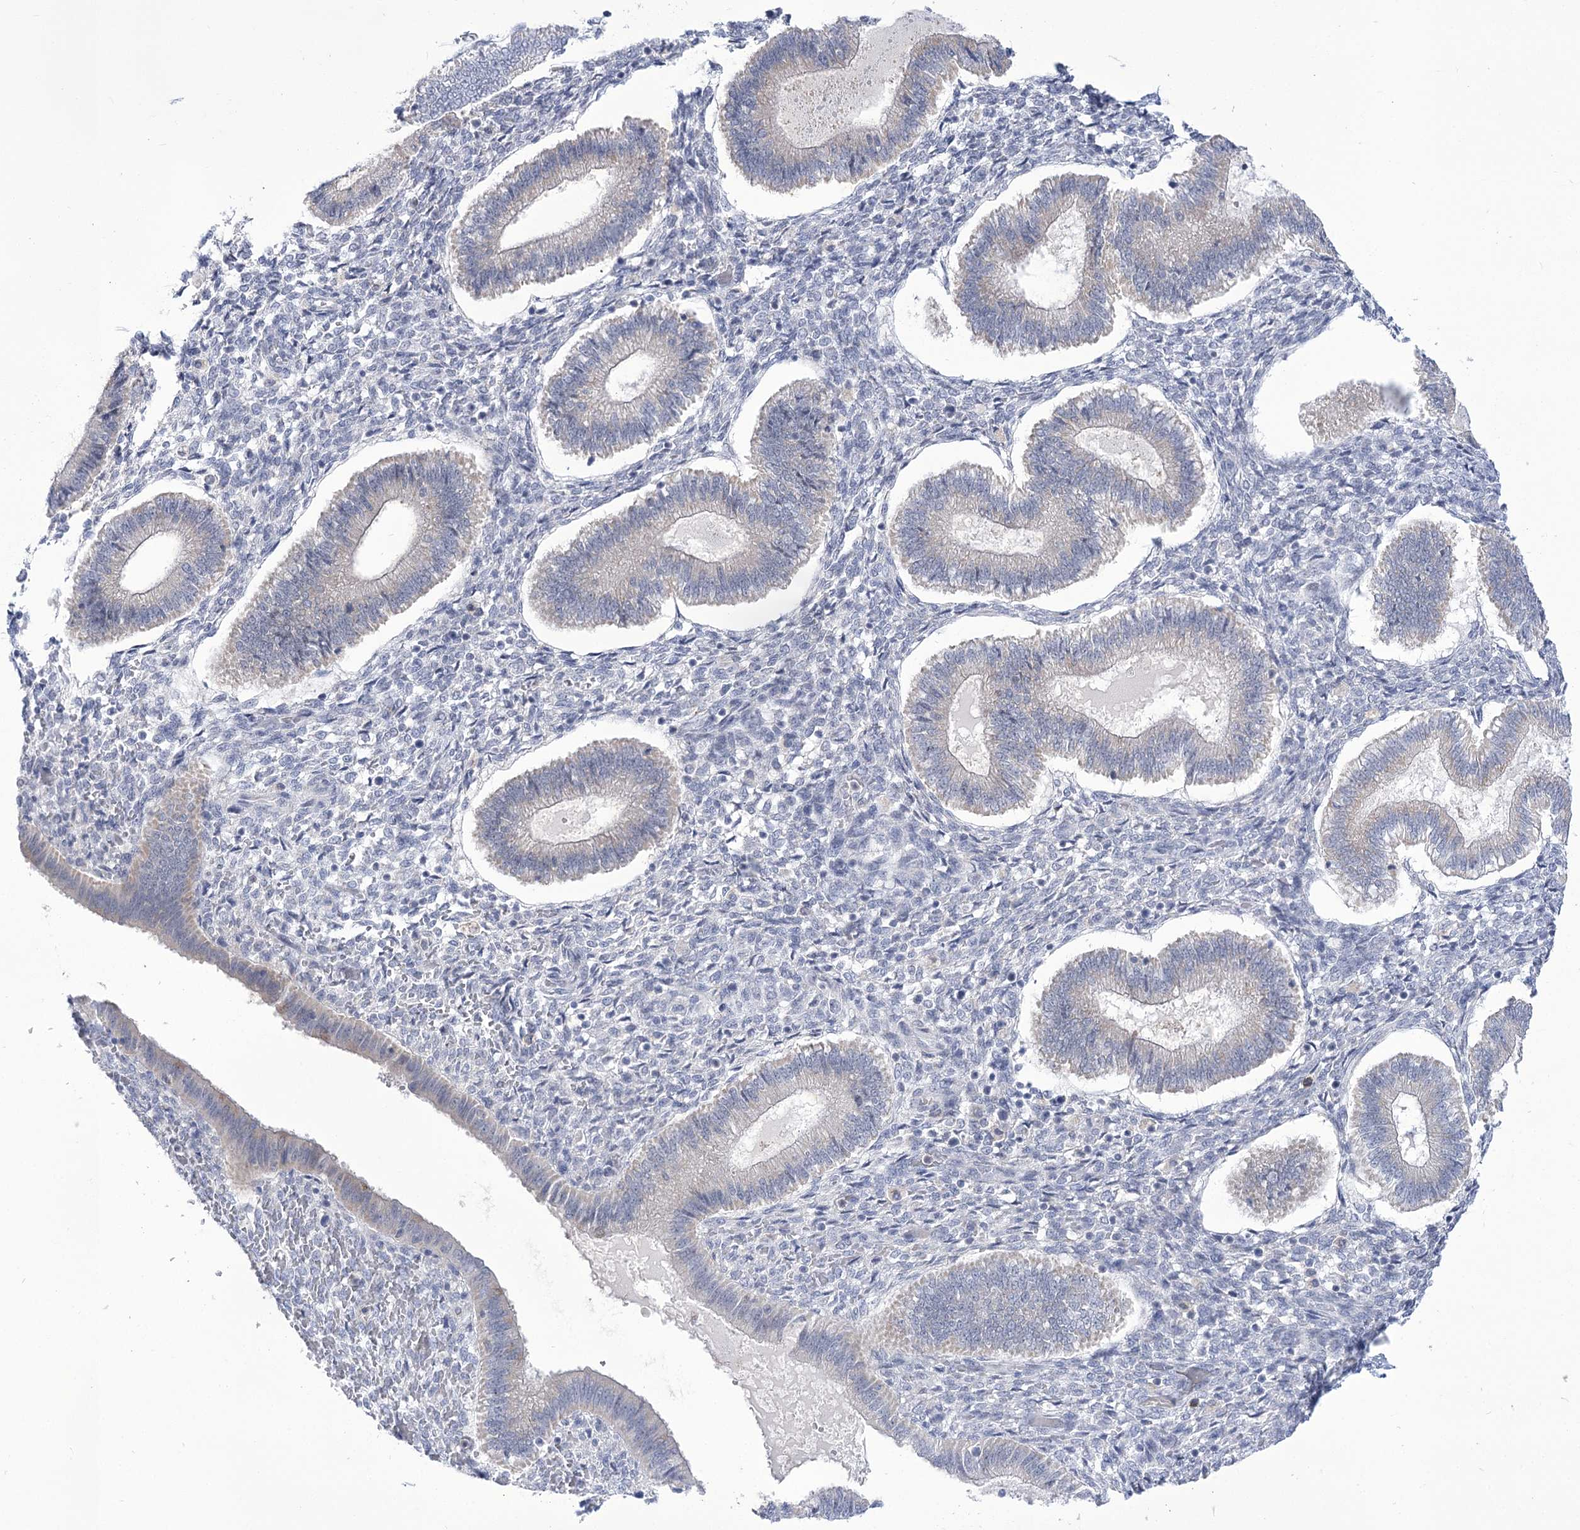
{"staining": {"intensity": "negative", "quantity": "none", "location": "none"}, "tissue": "endometrium", "cell_type": "Cells in endometrial stroma", "image_type": "normal", "snomed": [{"axis": "morphology", "description": "Normal tissue, NOS"}, {"axis": "topography", "description": "Endometrium"}], "caption": "IHC of unremarkable human endometrium reveals no expression in cells in endometrial stroma.", "gene": "BEND7", "patient": {"sex": "female", "age": 25}}